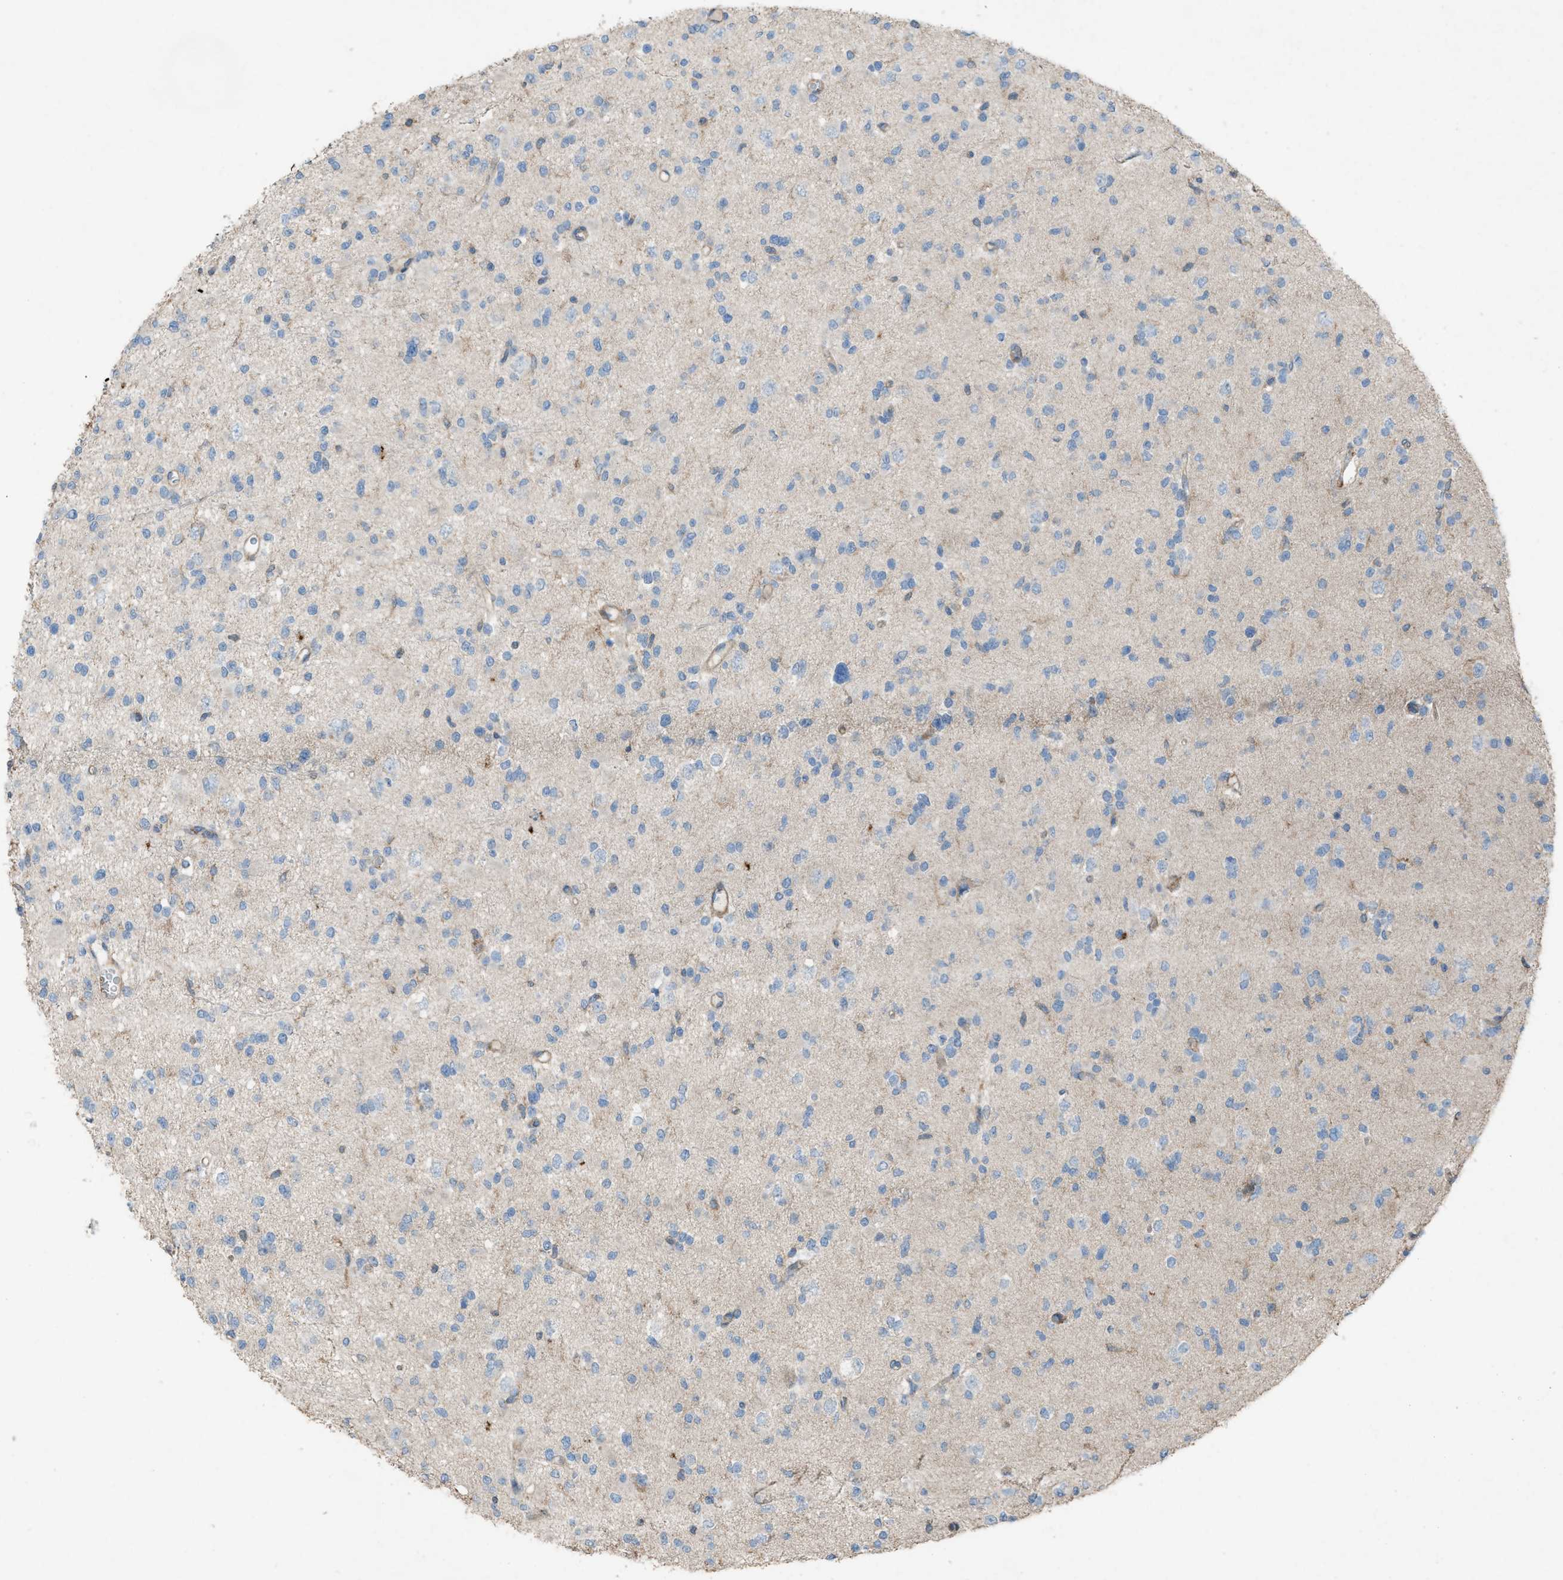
{"staining": {"intensity": "negative", "quantity": "none", "location": "none"}, "tissue": "glioma", "cell_type": "Tumor cells", "image_type": "cancer", "snomed": [{"axis": "morphology", "description": "Glioma, malignant, Low grade"}, {"axis": "topography", "description": "Brain"}], "caption": "Tumor cells are negative for protein expression in human glioma.", "gene": "NCK2", "patient": {"sex": "female", "age": 22}}